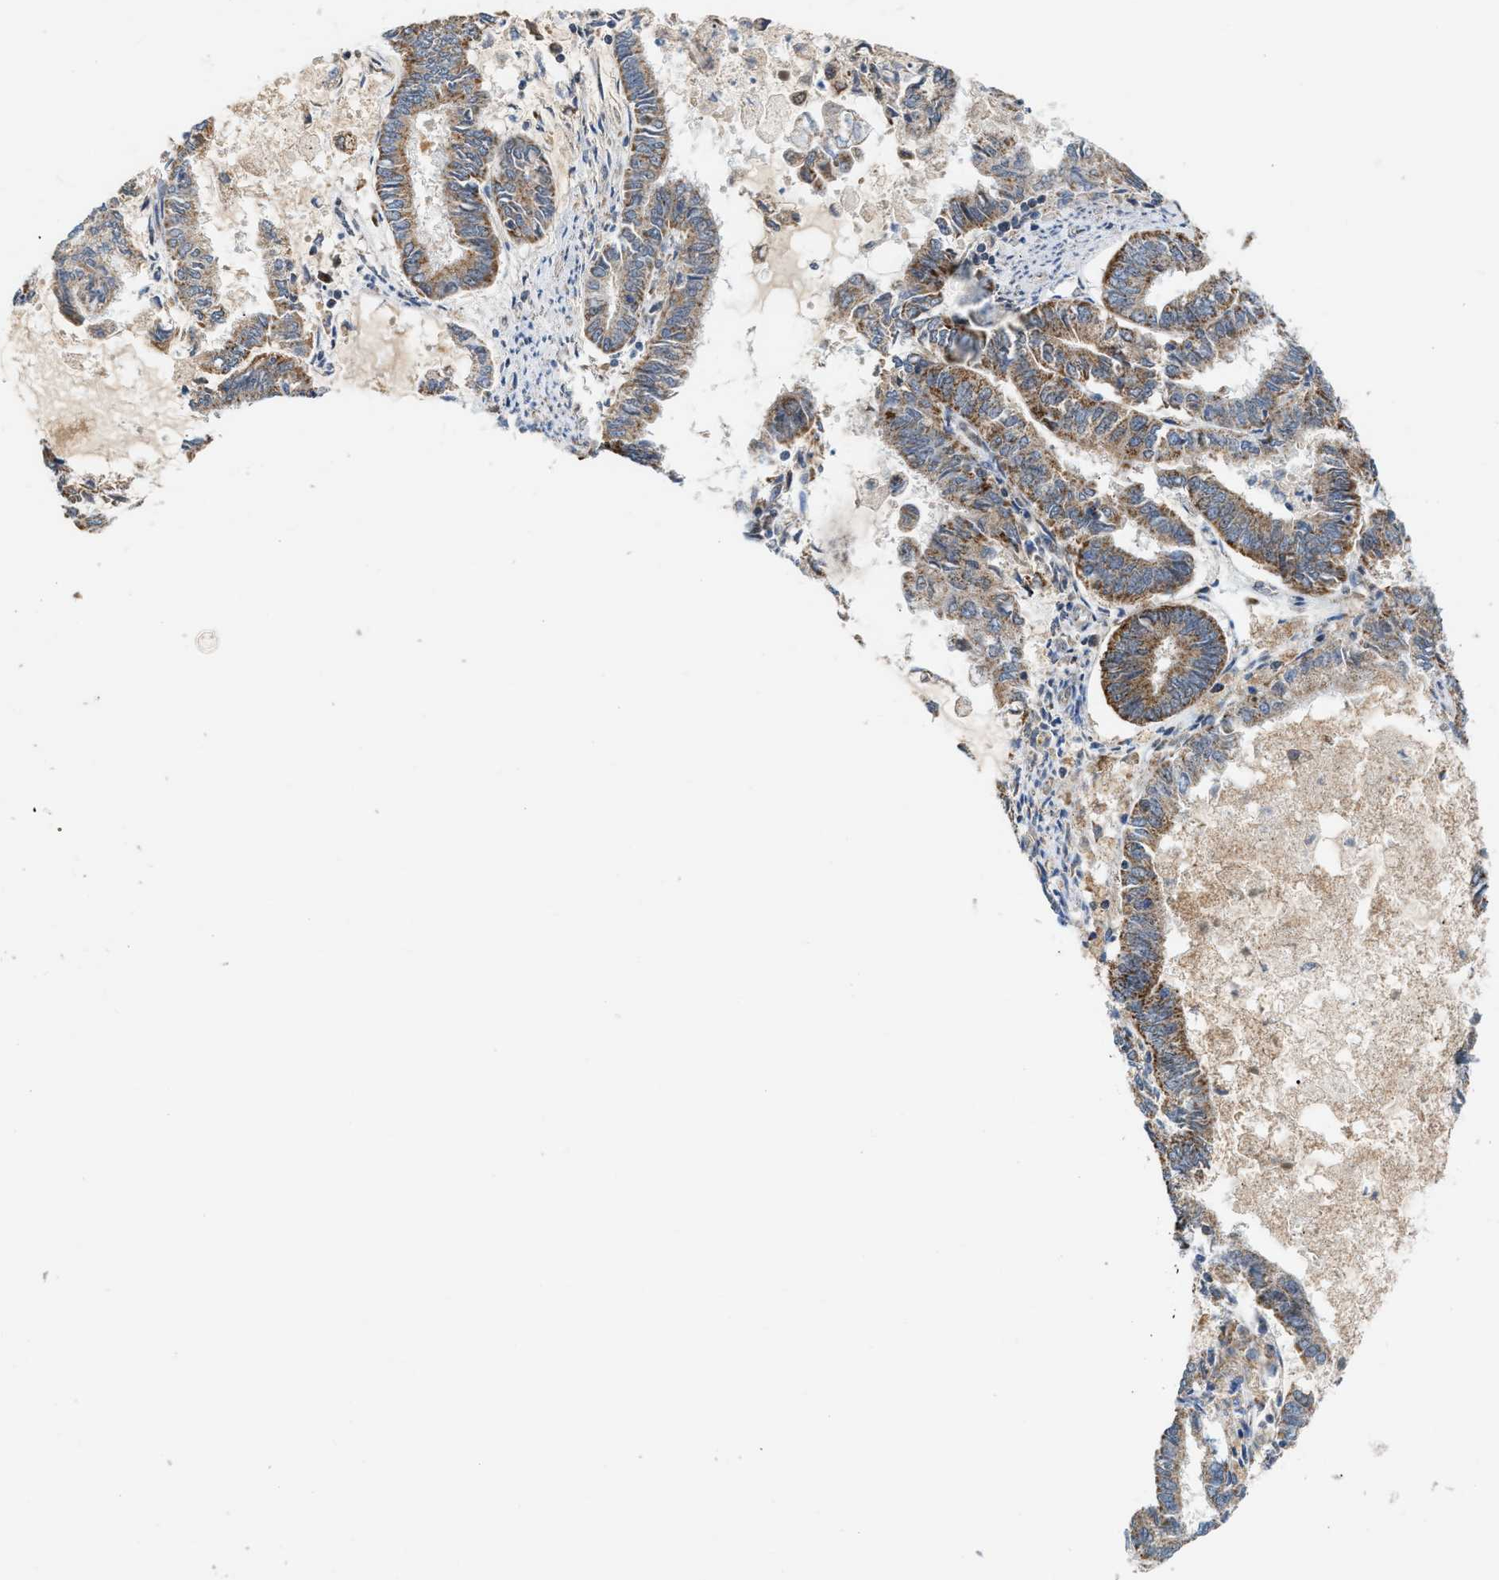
{"staining": {"intensity": "moderate", "quantity": ">75%", "location": "cytoplasmic/membranous"}, "tissue": "endometrial cancer", "cell_type": "Tumor cells", "image_type": "cancer", "snomed": [{"axis": "morphology", "description": "Adenocarcinoma, NOS"}, {"axis": "topography", "description": "Endometrium"}], "caption": "IHC photomicrograph of human endometrial cancer (adenocarcinoma) stained for a protein (brown), which shows medium levels of moderate cytoplasmic/membranous staining in about >75% of tumor cells.", "gene": "PMPCA", "patient": {"sex": "female", "age": 86}}